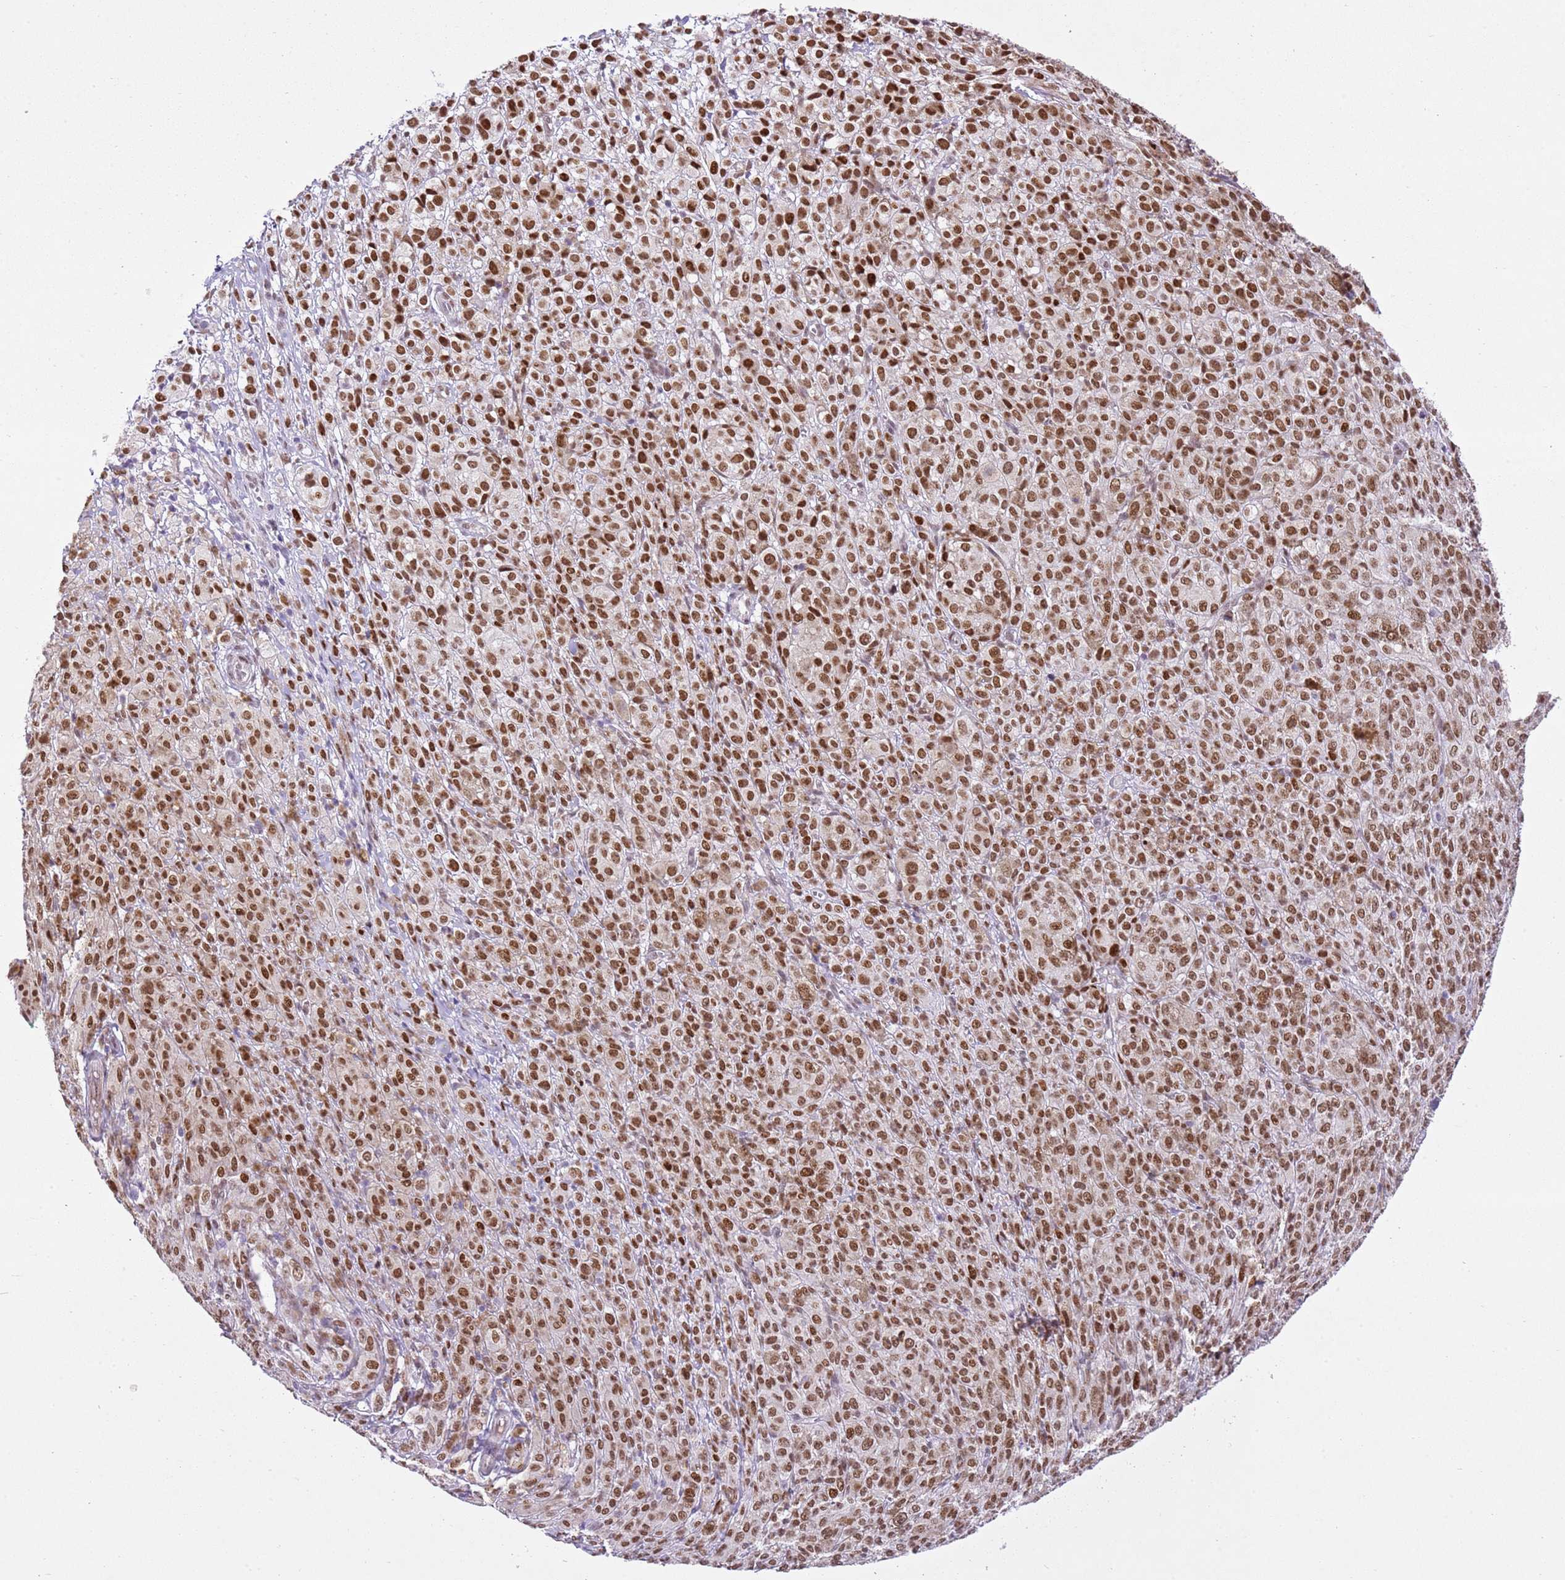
{"staining": {"intensity": "strong", "quantity": ">75%", "location": "nuclear"}, "tissue": "melanoma", "cell_type": "Tumor cells", "image_type": "cancer", "snomed": [{"axis": "morphology", "description": "Malignant melanoma, NOS"}, {"axis": "topography", "description": "Skin"}], "caption": "Melanoma stained for a protein displays strong nuclear positivity in tumor cells.", "gene": "NACC2", "patient": {"sex": "female", "age": 52}}